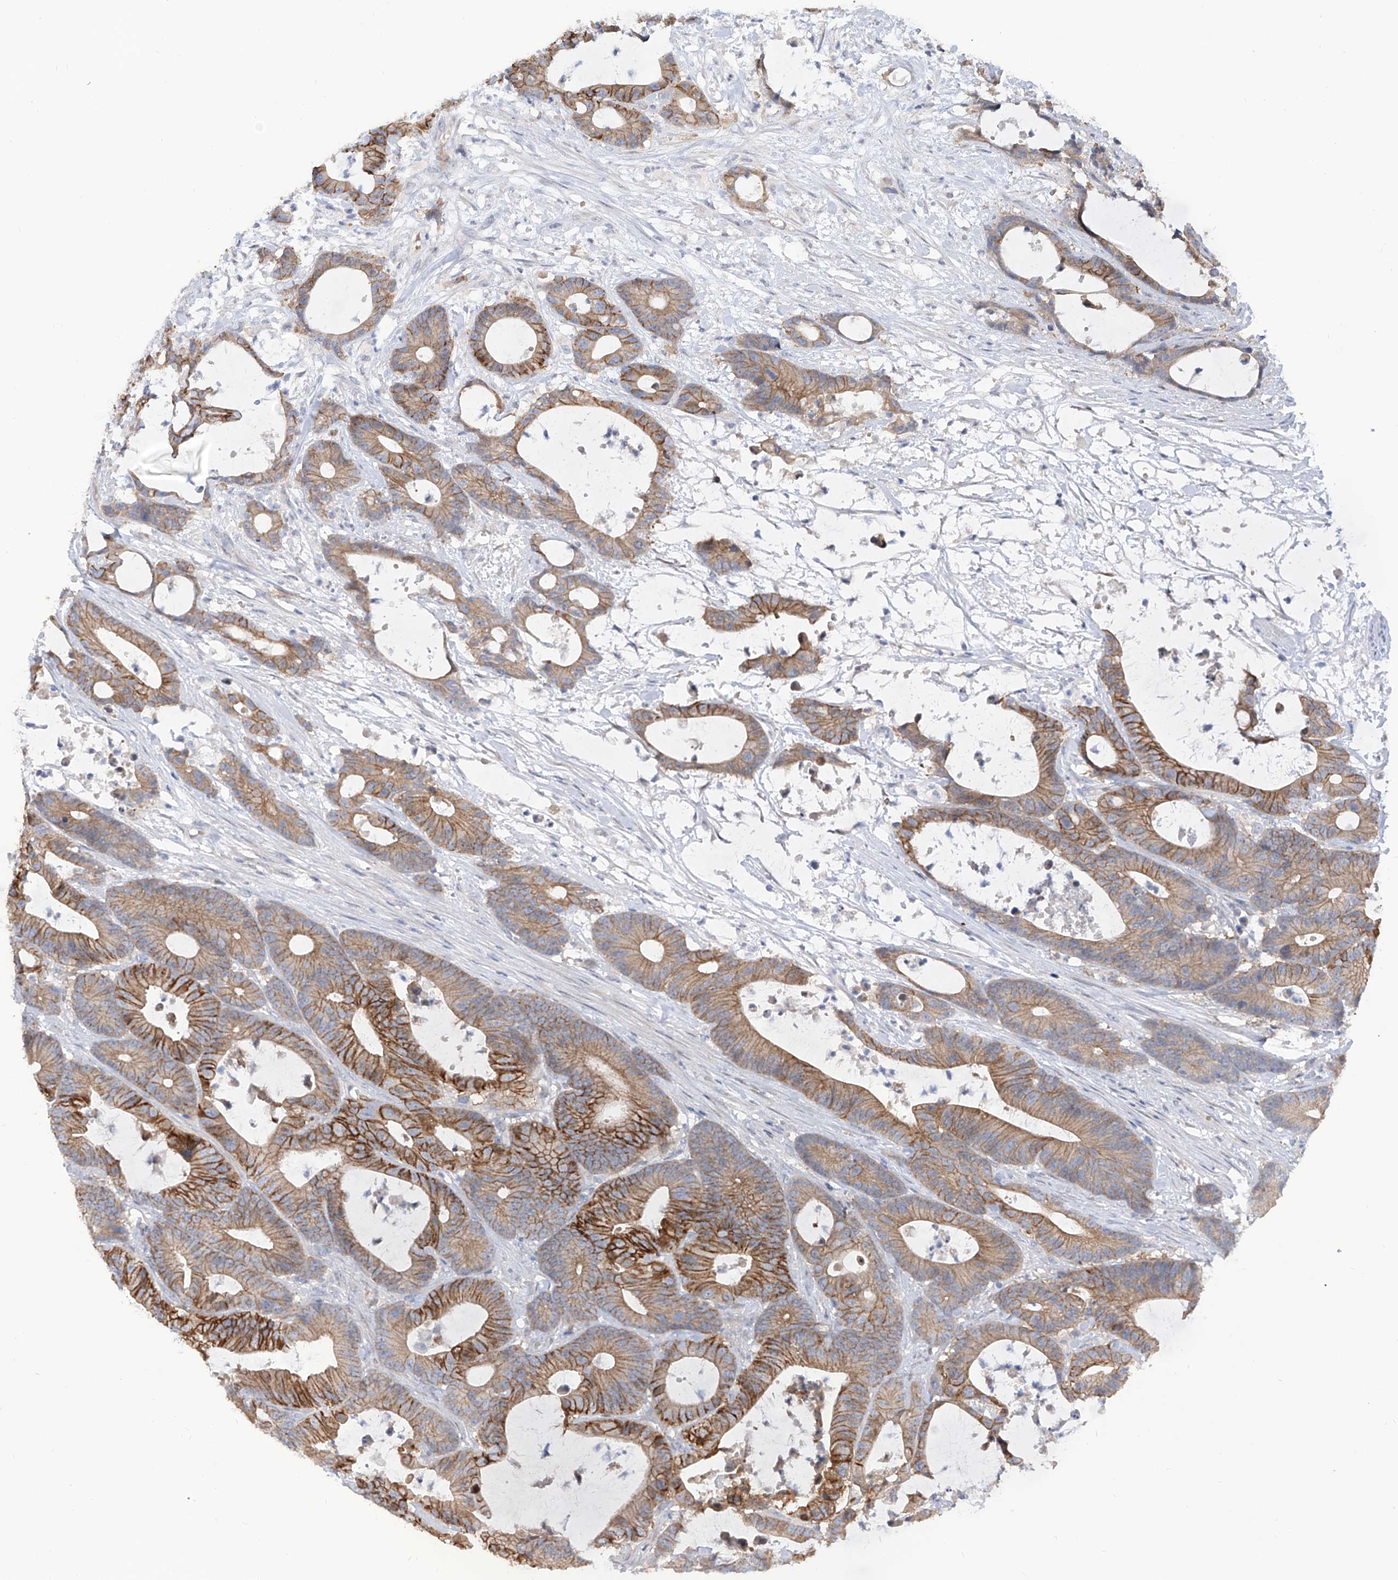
{"staining": {"intensity": "strong", "quantity": "25%-75%", "location": "cytoplasmic/membranous"}, "tissue": "colorectal cancer", "cell_type": "Tumor cells", "image_type": "cancer", "snomed": [{"axis": "morphology", "description": "Adenocarcinoma, NOS"}, {"axis": "topography", "description": "Colon"}], "caption": "Approximately 25%-75% of tumor cells in human colorectal cancer (adenocarcinoma) reveal strong cytoplasmic/membranous protein staining as visualized by brown immunohistochemical staining.", "gene": "LRRC1", "patient": {"sex": "female", "age": 84}}